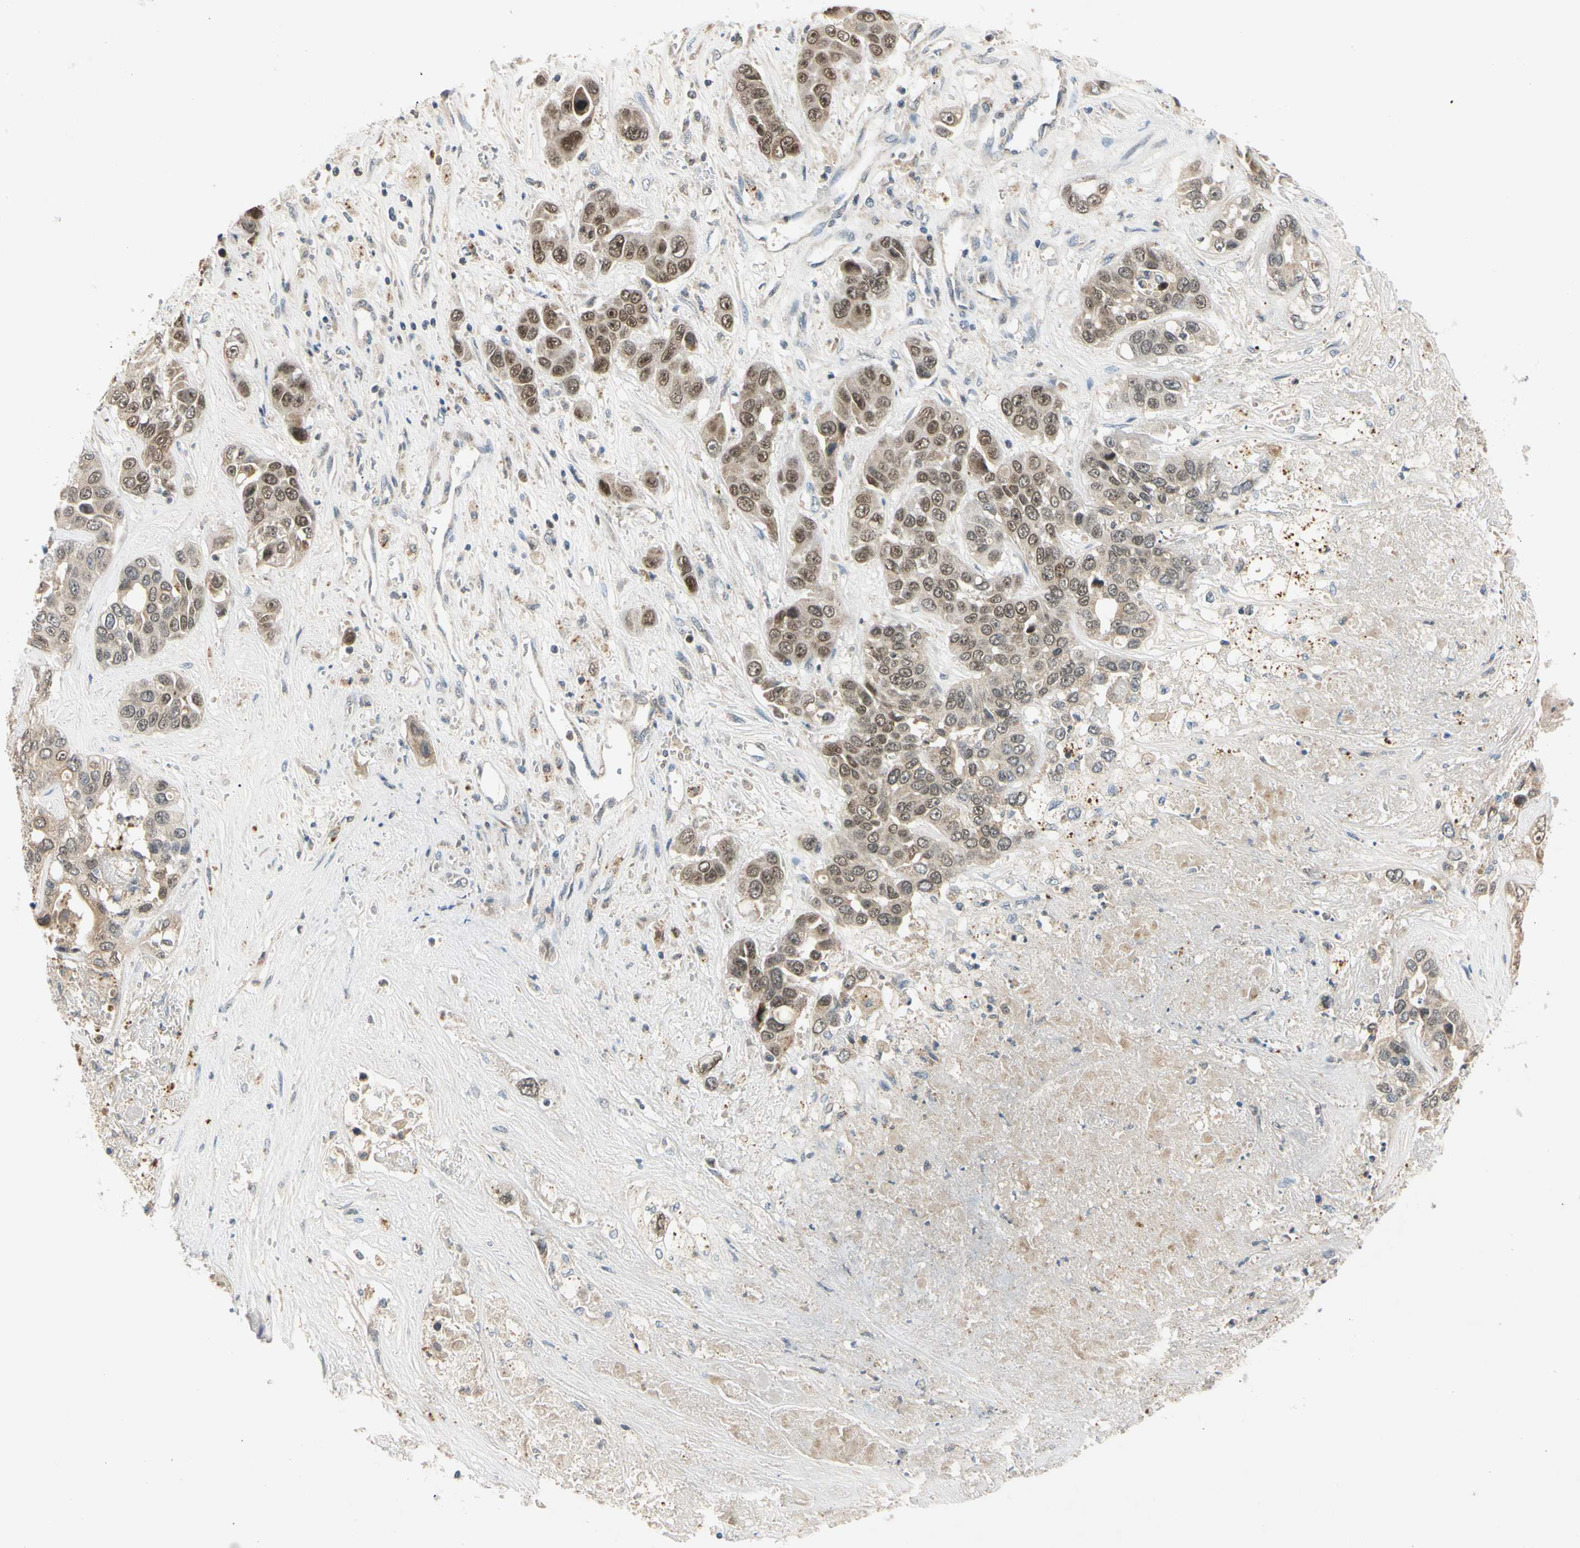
{"staining": {"intensity": "moderate", "quantity": ">75%", "location": "cytoplasmic/membranous,nuclear"}, "tissue": "liver cancer", "cell_type": "Tumor cells", "image_type": "cancer", "snomed": [{"axis": "morphology", "description": "Cholangiocarcinoma"}, {"axis": "topography", "description": "Liver"}], "caption": "Human liver cancer (cholangiocarcinoma) stained for a protein (brown) demonstrates moderate cytoplasmic/membranous and nuclear positive staining in about >75% of tumor cells.", "gene": "RIOX2", "patient": {"sex": "female", "age": 52}}